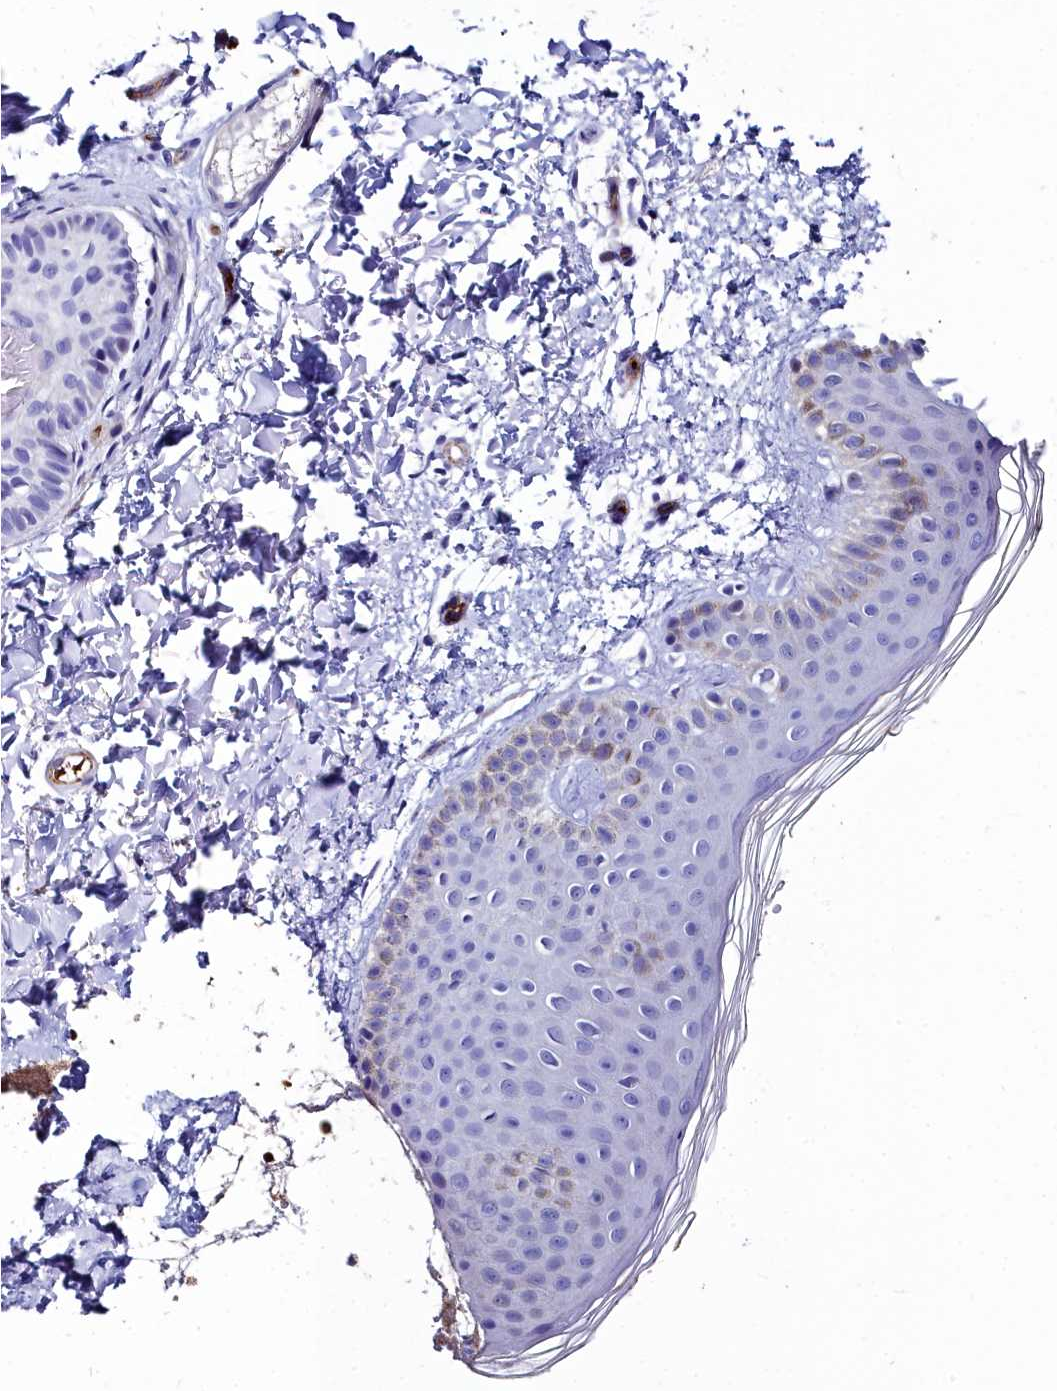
{"staining": {"intensity": "negative", "quantity": "none", "location": "none"}, "tissue": "skin", "cell_type": "Fibroblasts", "image_type": "normal", "snomed": [{"axis": "morphology", "description": "Normal tissue, NOS"}, {"axis": "topography", "description": "Skin"}], "caption": "Immunohistochemistry image of unremarkable skin stained for a protein (brown), which demonstrates no staining in fibroblasts. (Immunohistochemistry, brightfield microscopy, high magnification).", "gene": "CYP4F11", "patient": {"sex": "male", "age": 36}}